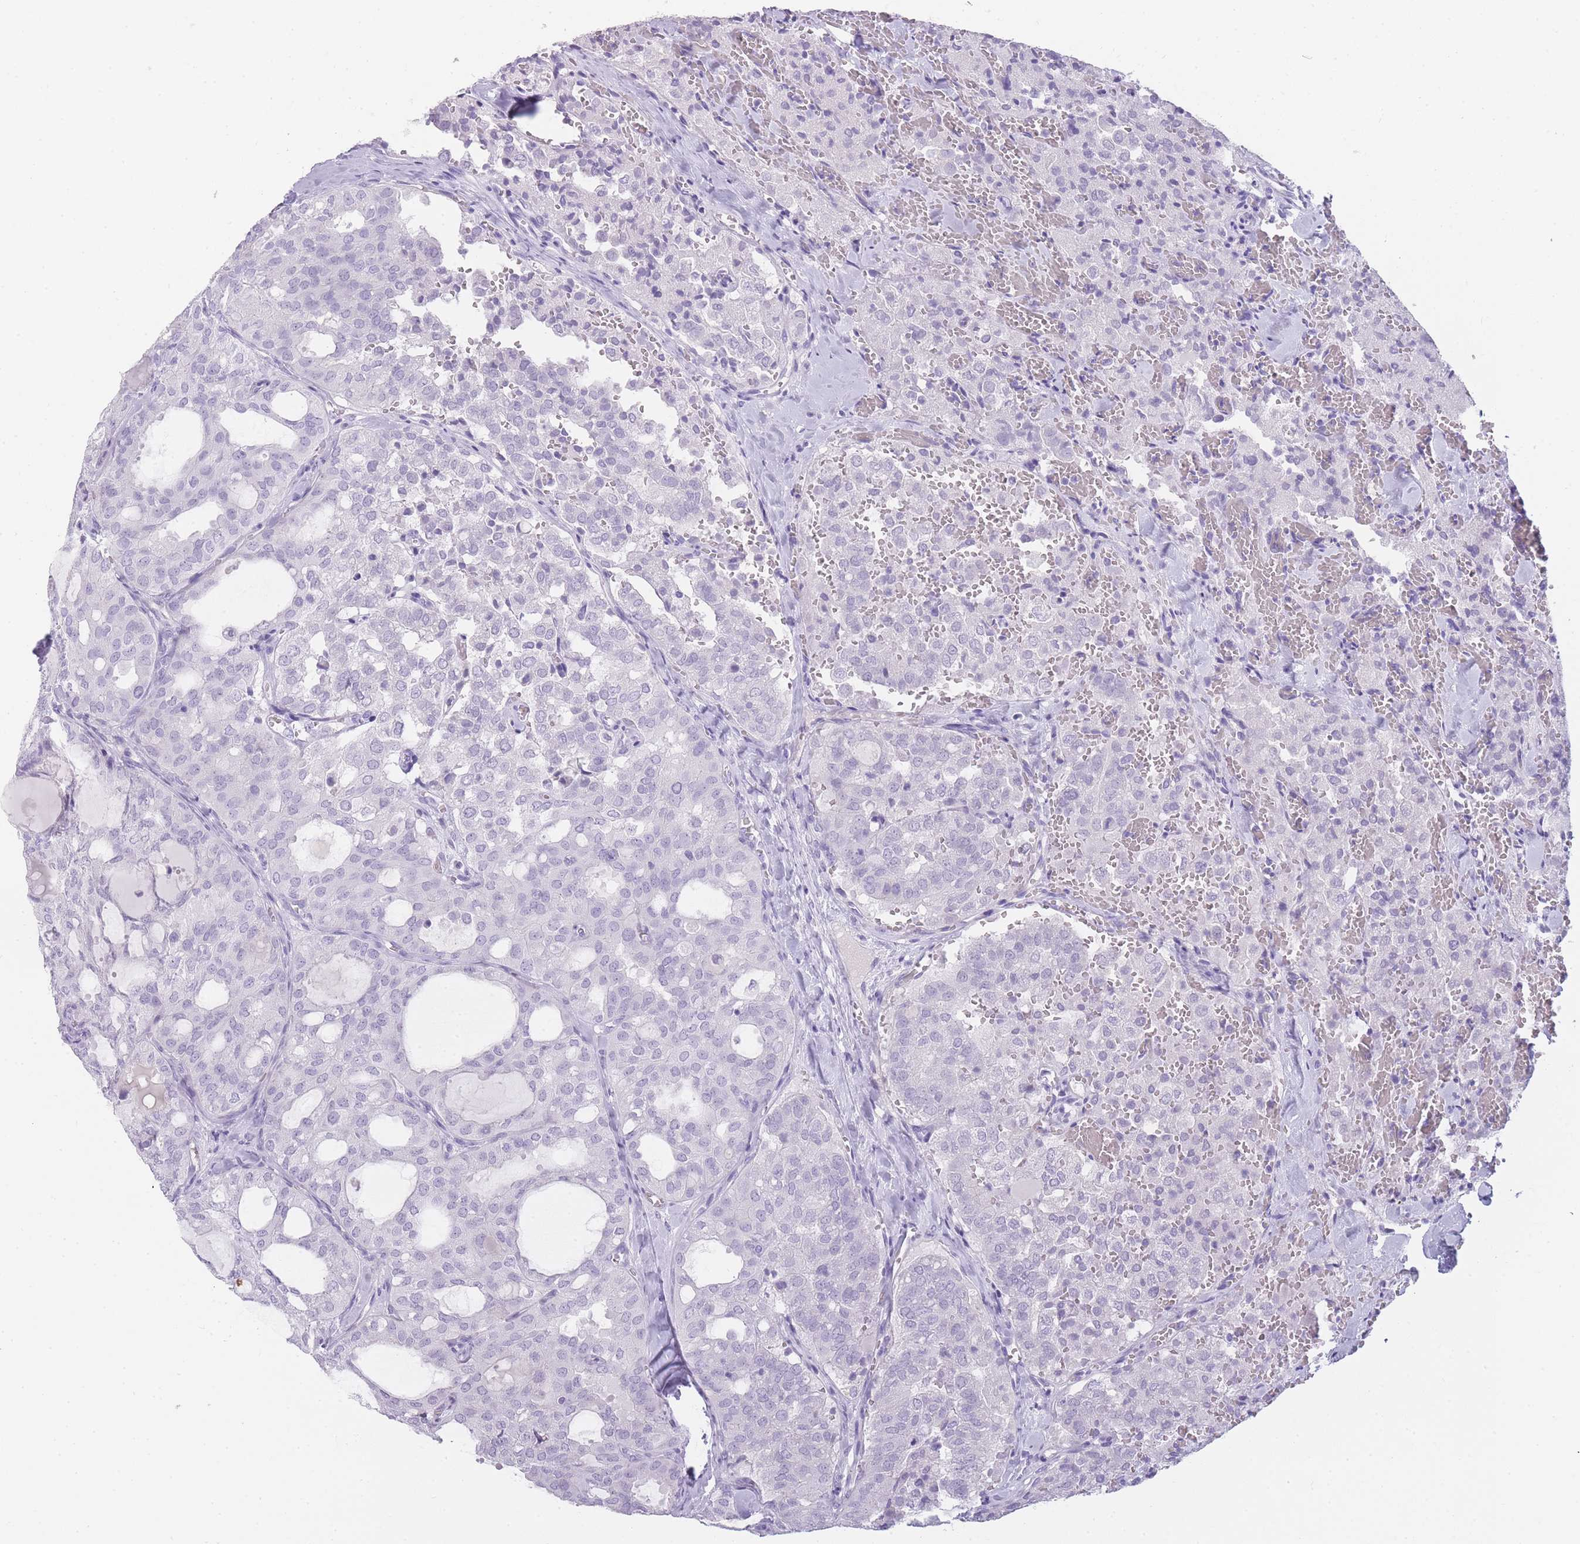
{"staining": {"intensity": "negative", "quantity": "none", "location": "none"}, "tissue": "thyroid cancer", "cell_type": "Tumor cells", "image_type": "cancer", "snomed": [{"axis": "morphology", "description": "Follicular adenoma carcinoma, NOS"}, {"axis": "topography", "description": "Thyroid gland"}], "caption": "This histopathology image is of thyroid follicular adenoma carcinoma stained with immunohistochemistry to label a protein in brown with the nuclei are counter-stained blue. There is no staining in tumor cells.", "gene": "TCP11", "patient": {"sex": "male", "age": 75}}